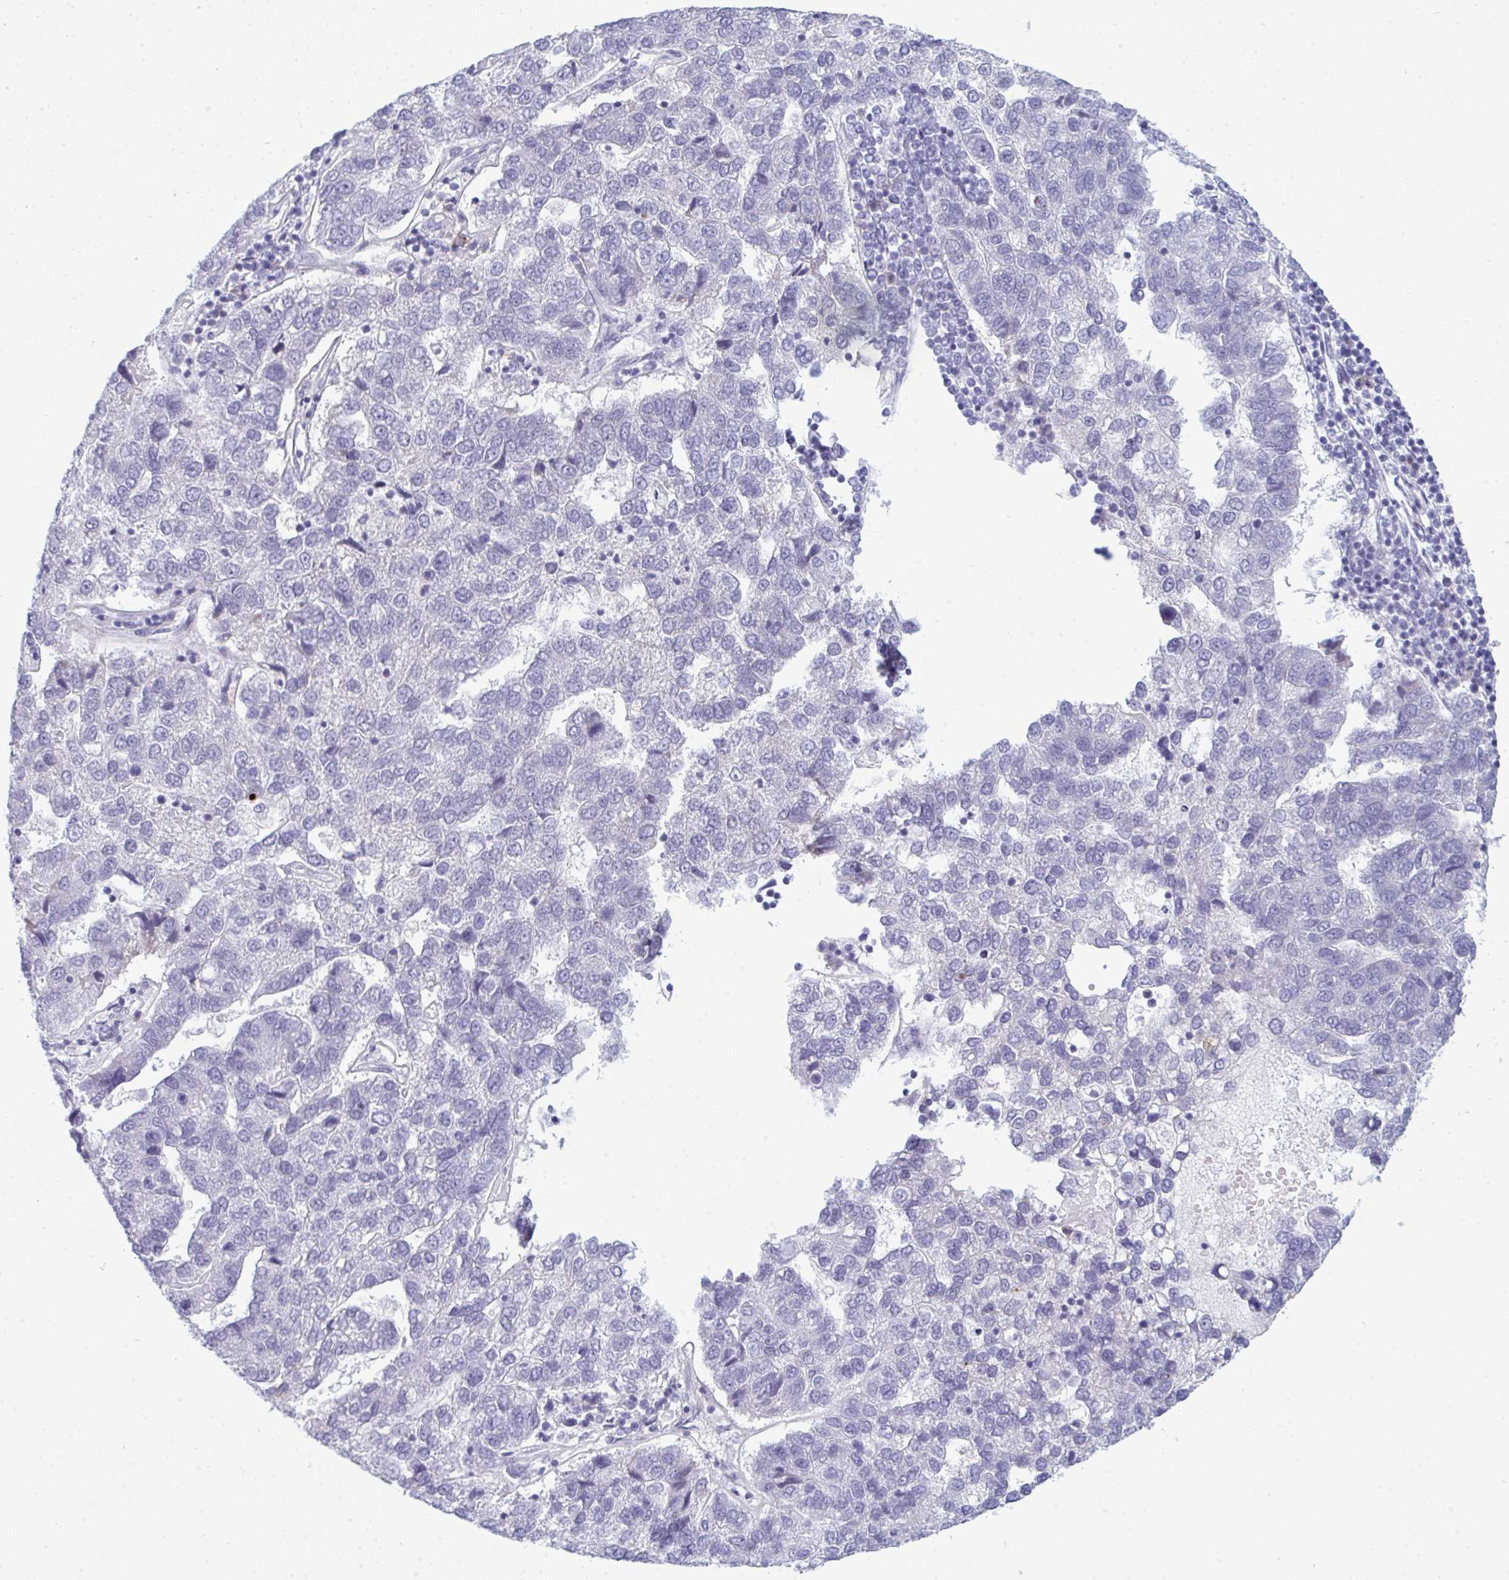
{"staining": {"intensity": "negative", "quantity": "none", "location": "none"}, "tissue": "pancreatic cancer", "cell_type": "Tumor cells", "image_type": "cancer", "snomed": [{"axis": "morphology", "description": "Adenocarcinoma, NOS"}, {"axis": "topography", "description": "Pancreas"}], "caption": "DAB immunohistochemical staining of pancreatic adenocarcinoma shows no significant staining in tumor cells.", "gene": "TAB1", "patient": {"sex": "female", "age": 61}}